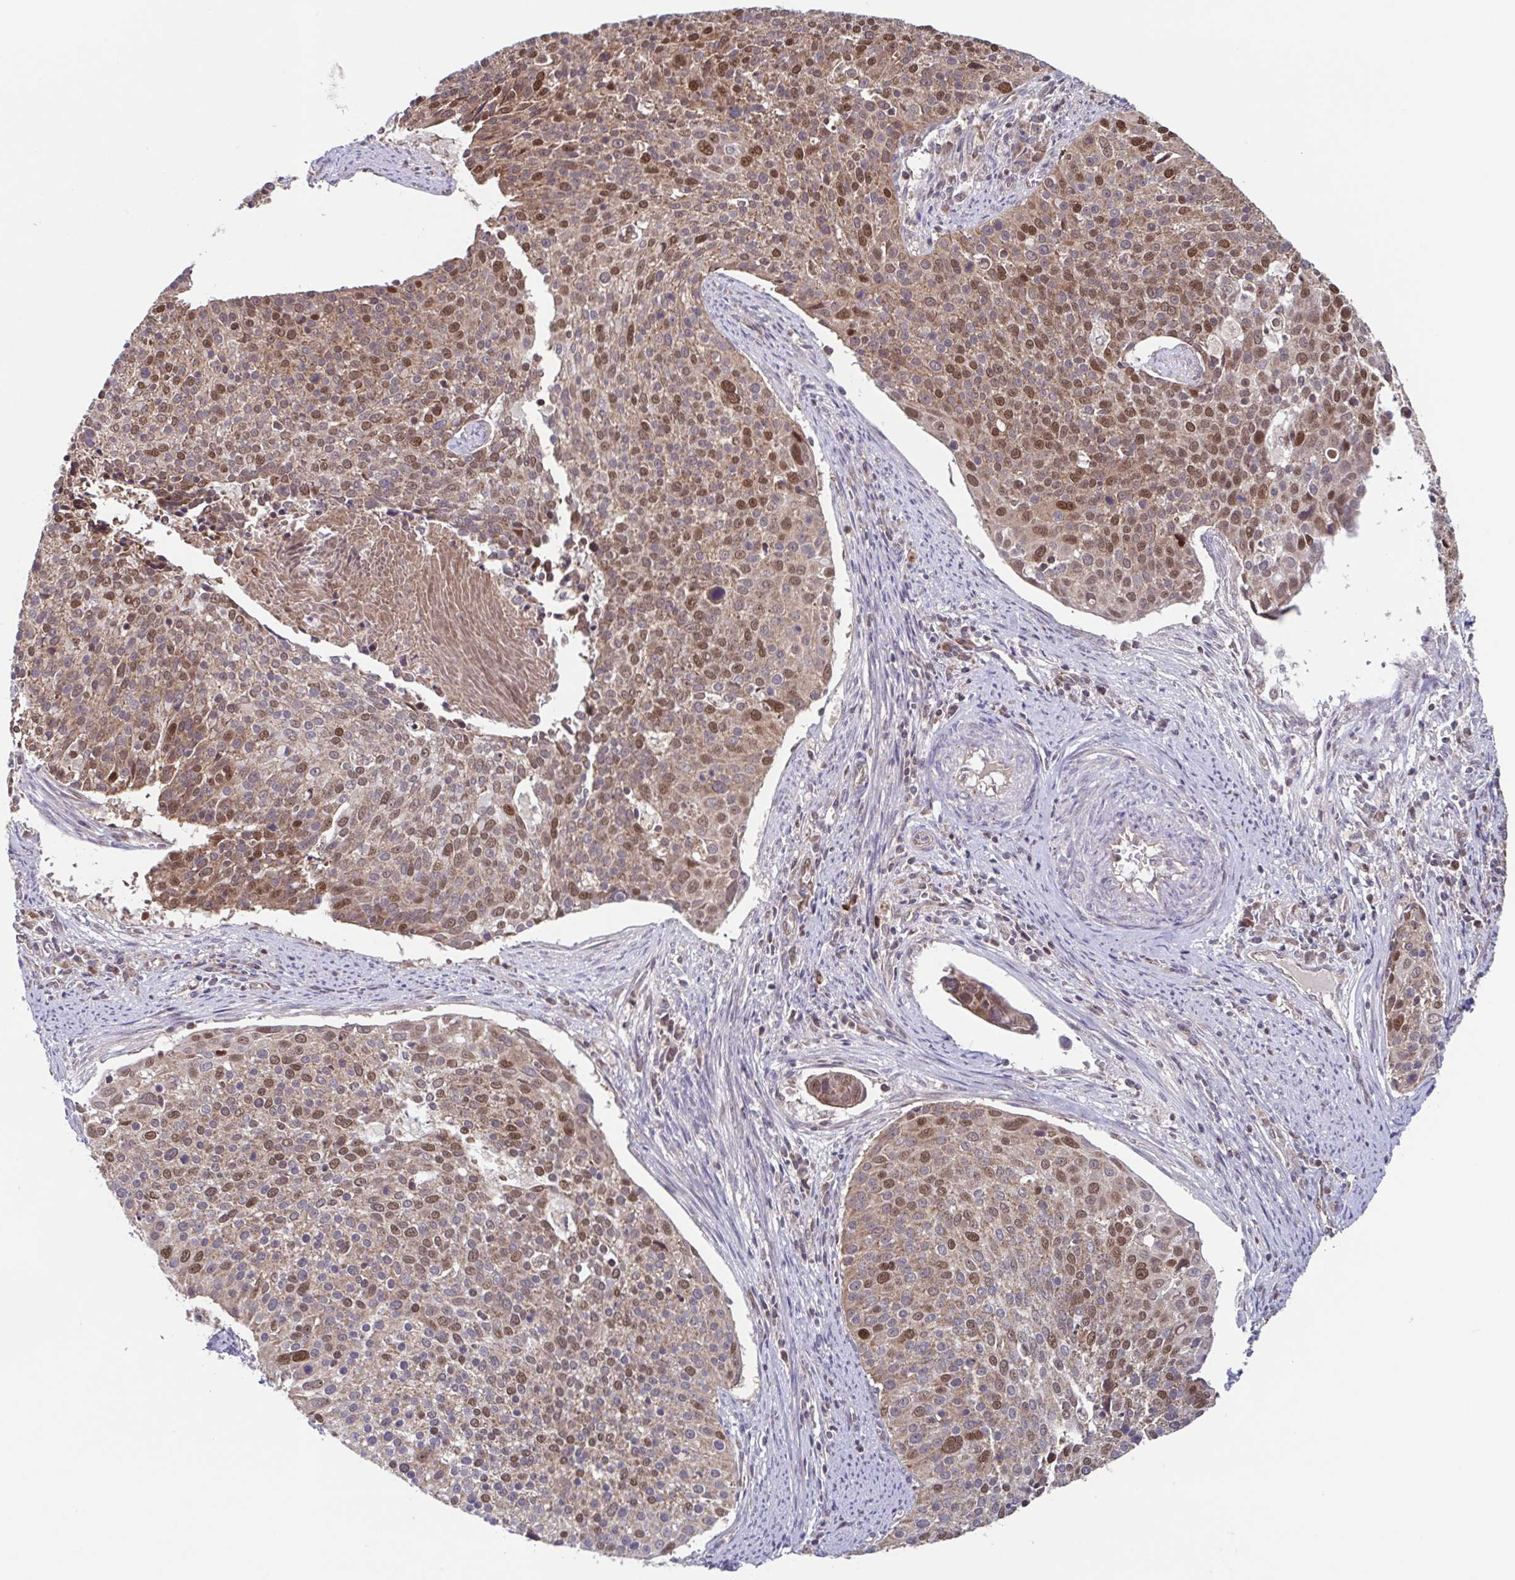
{"staining": {"intensity": "moderate", "quantity": ">75%", "location": "cytoplasmic/membranous,nuclear"}, "tissue": "cervical cancer", "cell_type": "Tumor cells", "image_type": "cancer", "snomed": [{"axis": "morphology", "description": "Squamous cell carcinoma, NOS"}, {"axis": "topography", "description": "Cervix"}], "caption": "DAB (3,3'-diaminobenzidine) immunohistochemical staining of human cervical cancer (squamous cell carcinoma) displays moderate cytoplasmic/membranous and nuclear protein positivity in approximately >75% of tumor cells.", "gene": "TTC19", "patient": {"sex": "female", "age": 39}}